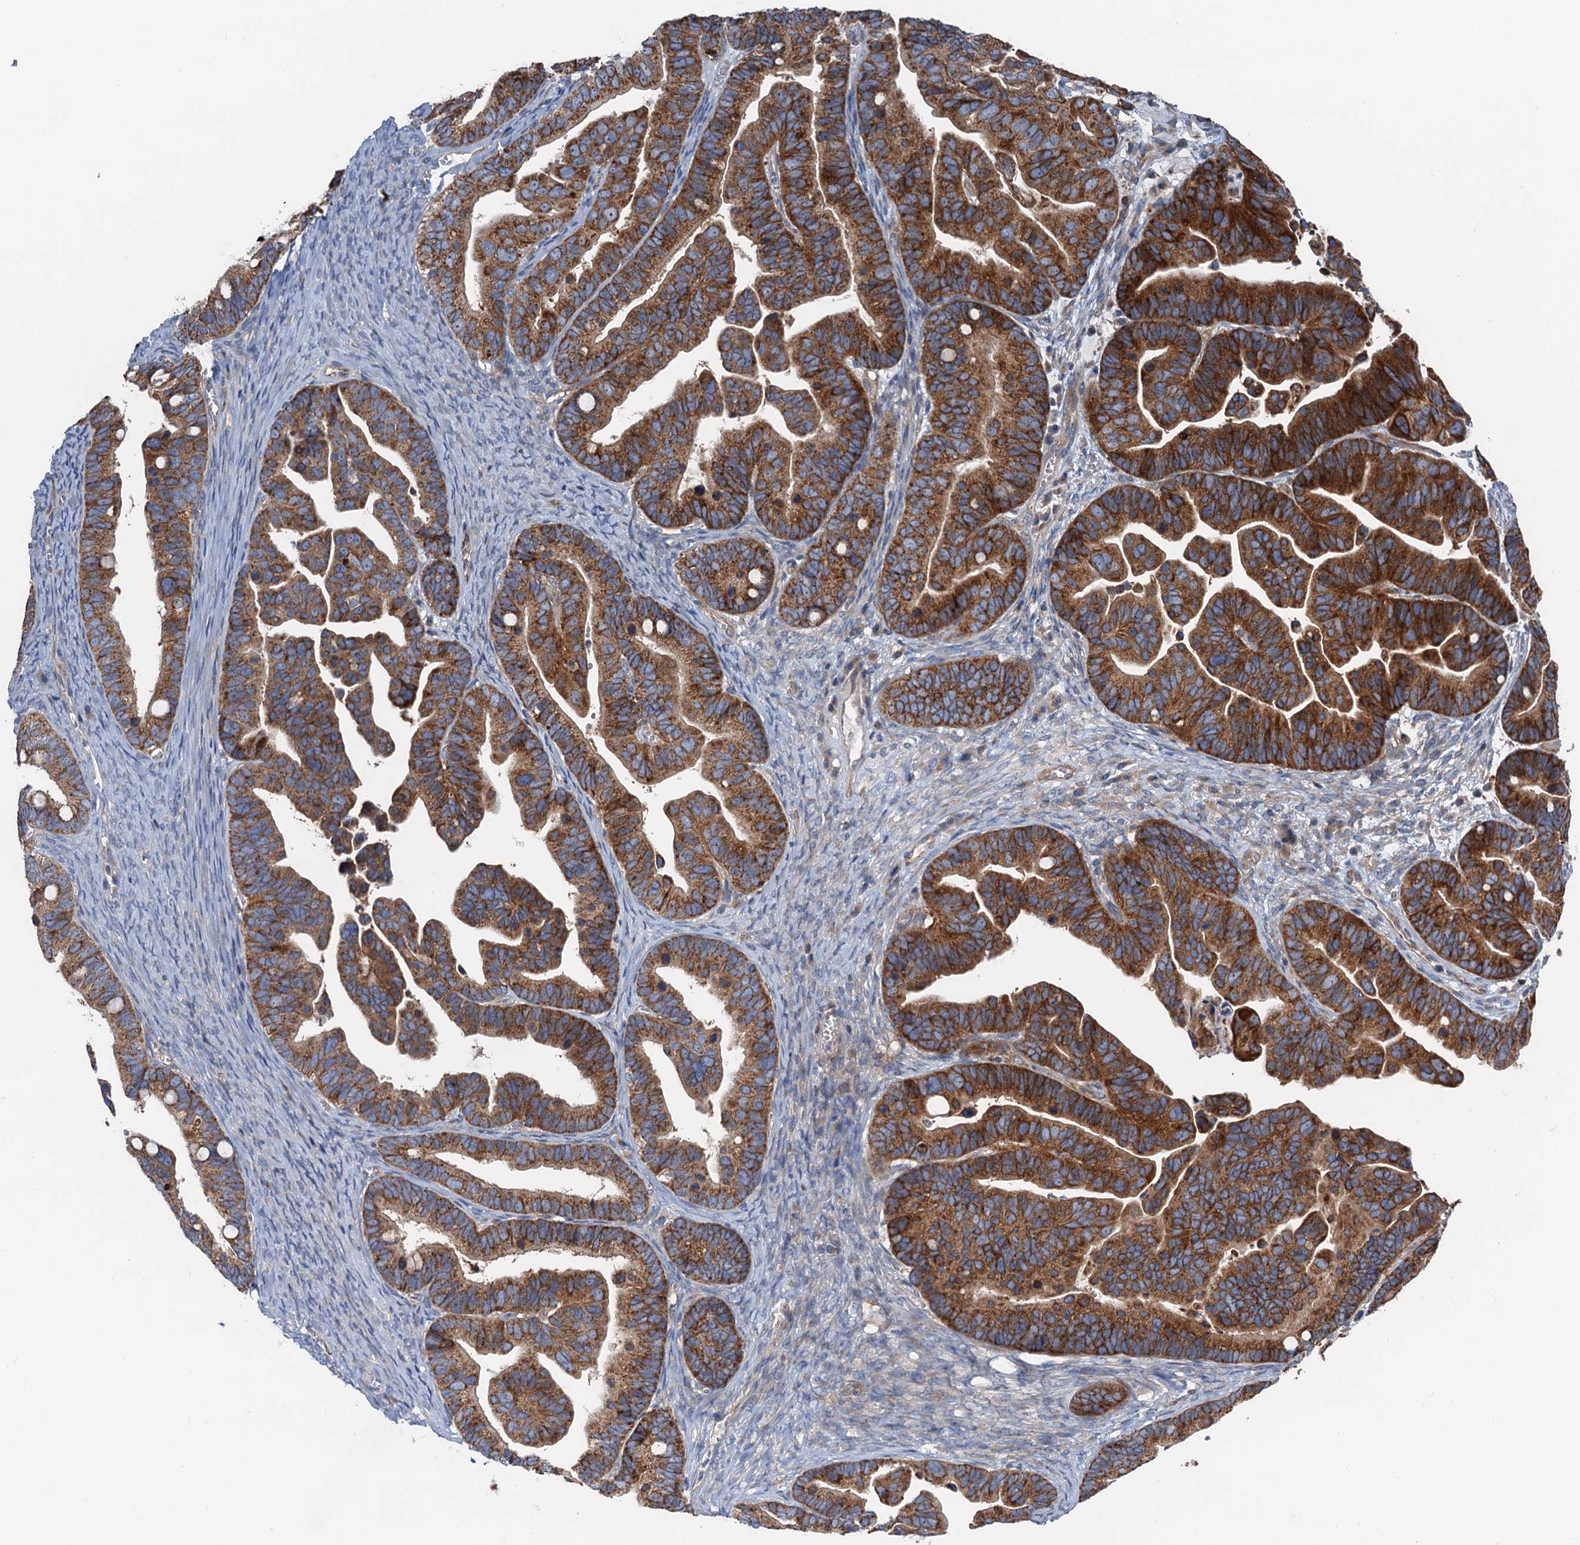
{"staining": {"intensity": "strong", "quantity": ">75%", "location": "cytoplasmic/membranous"}, "tissue": "ovarian cancer", "cell_type": "Tumor cells", "image_type": "cancer", "snomed": [{"axis": "morphology", "description": "Cystadenocarcinoma, serous, NOS"}, {"axis": "topography", "description": "Ovary"}], "caption": "This is a histology image of immunohistochemistry (IHC) staining of serous cystadenocarcinoma (ovarian), which shows strong staining in the cytoplasmic/membranous of tumor cells.", "gene": "ANKRD26", "patient": {"sex": "female", "age": 56}}